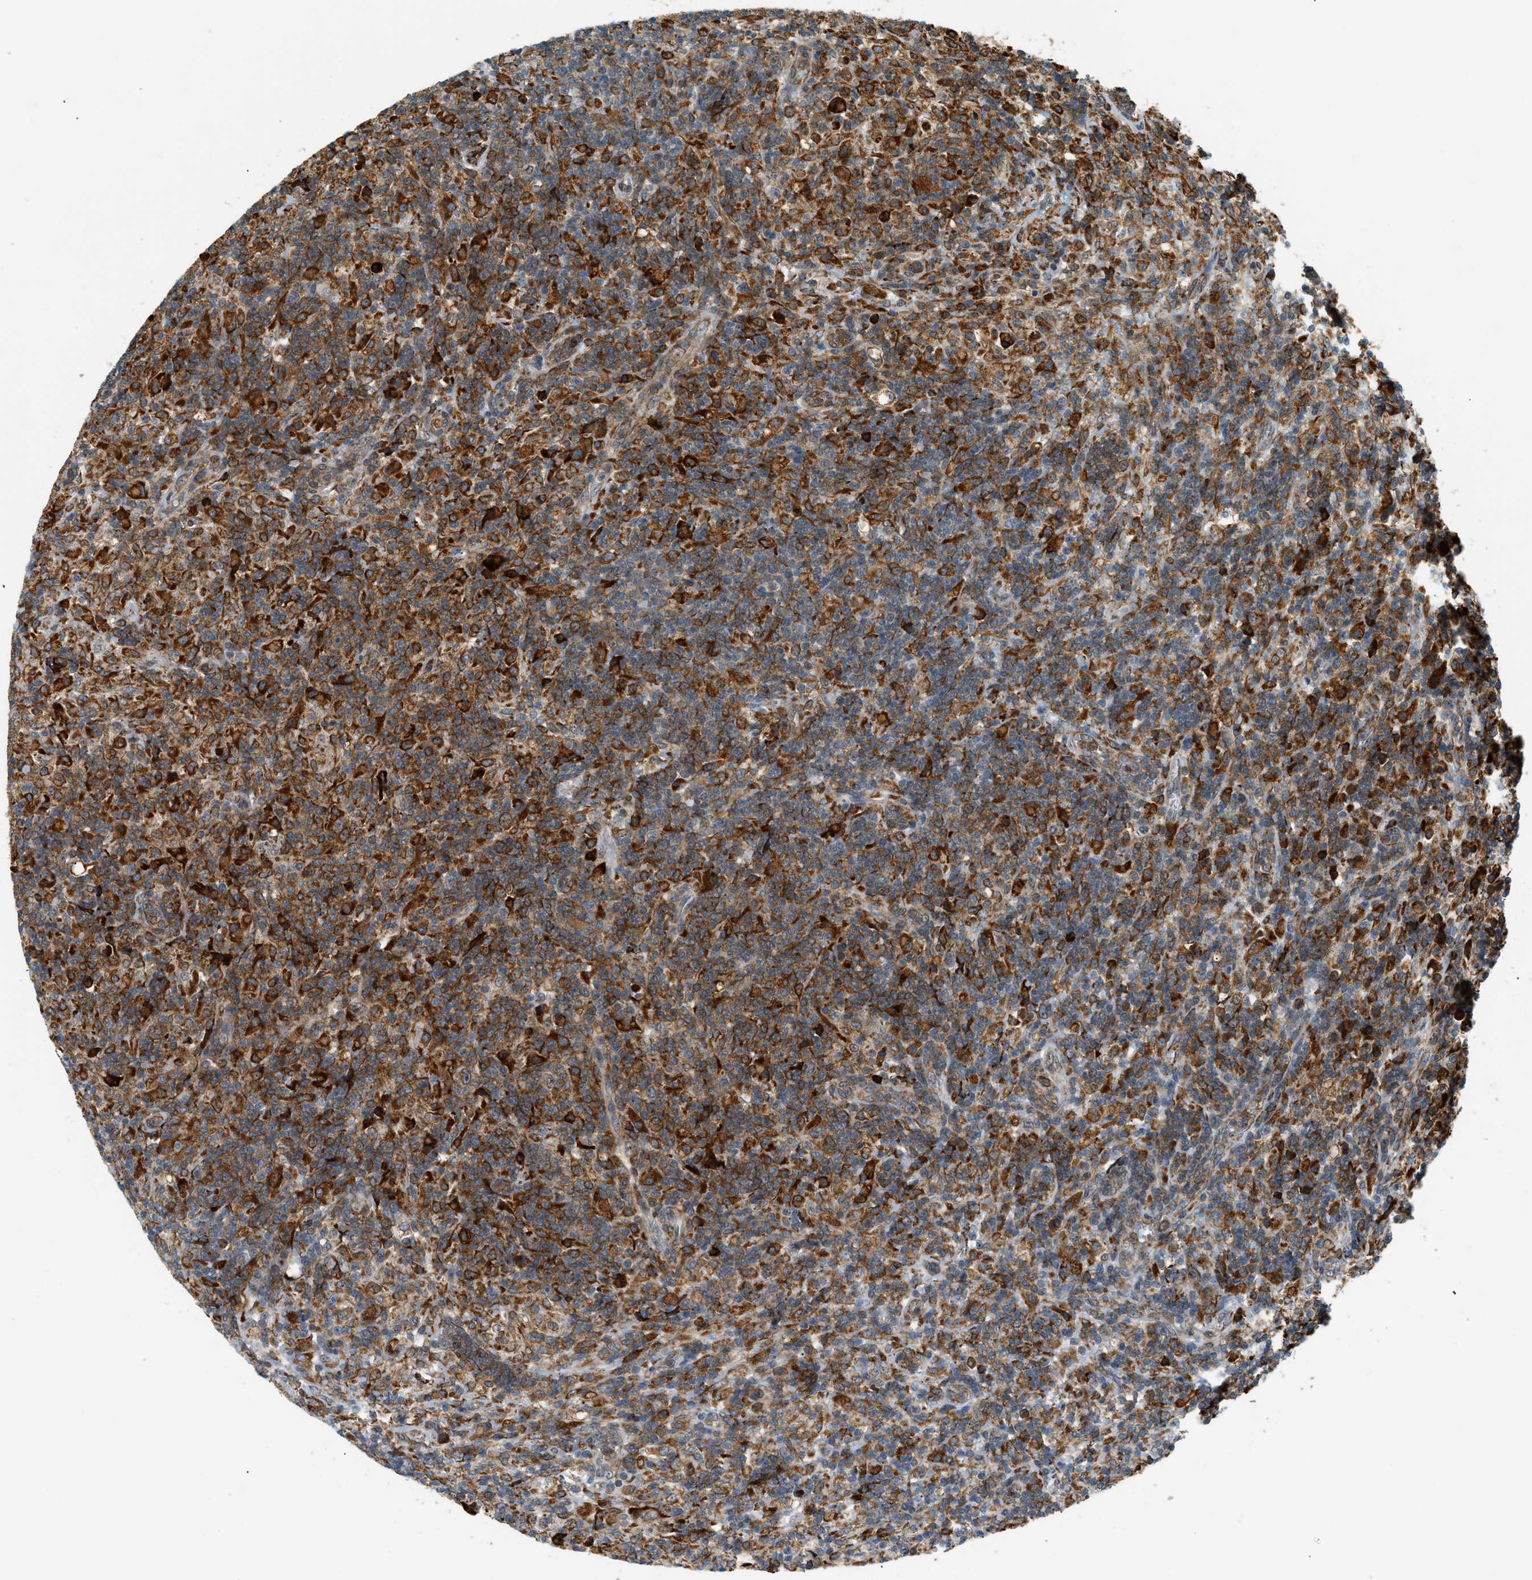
{"staining": {"intensity": "negative", "quantity": "none", "location": "none"}, "tissue": "lymphoma", "cell_type": "Tumor cells", "image_type": "cancer", "snomed": [{"axis": "morphology", "description": "Hodgkin's disease, NOS"}, {"axis": "topography", "description": "Lymph node"}], "caption": "Immunohistochemistry photomicrograph of human lymphoma stained for a protein (brown), which exhibits no positivity in tumor cells. The staining was performed using DAB (3,3'-diaminobenzidine) to visualize the protein expression in brown, while the nuclei were stained in blue with hematoxylin (Magnification: 20x).", "gene": "SEMA4D", "patient": {"sex": "male", "age": 70}}